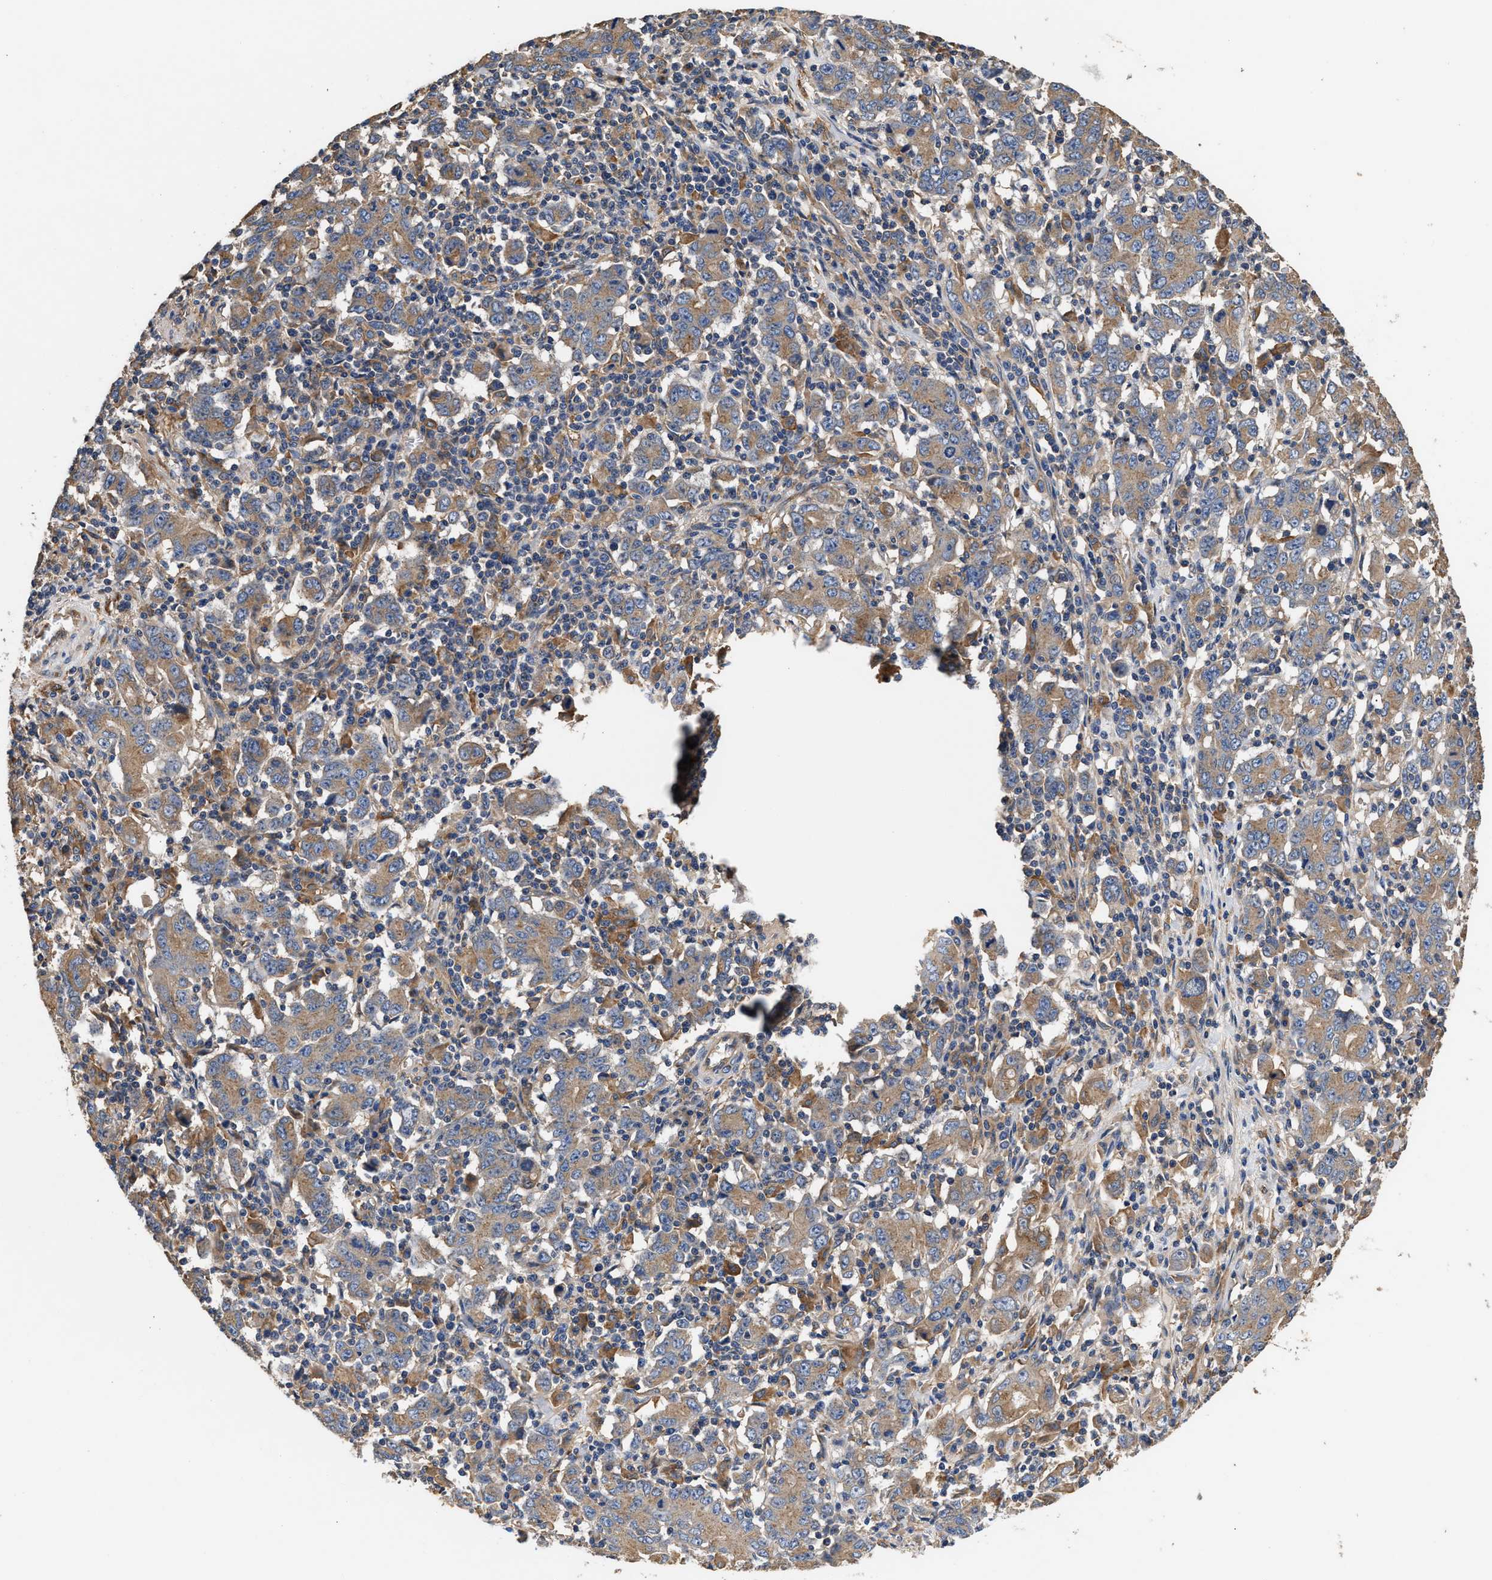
{"staining": {"intensity": "moderate", "quantity": ">75%", "location": "cytoplasmic/membranous"}, "tissue": "stomach cancer", "cell_type": "Tumor cells", "image_type": "cancer", "snomed": [{"axis": "morphology", "description": "Adenocarcinoma, NOS"}, {"axis": "topography", "description": "Stomach, upper"}], "caption": "Moderate cytoplasmic/membranous protein positivity is seen in approximately >75% of tumor cells in stomach adenocarcinoma. Using DAB (brown) and hematoxylin (blue) stains, captured at high magnification using brightfield microscopy.", "gene": "KLB", "patient": {"sex": "male", "age": 69}}